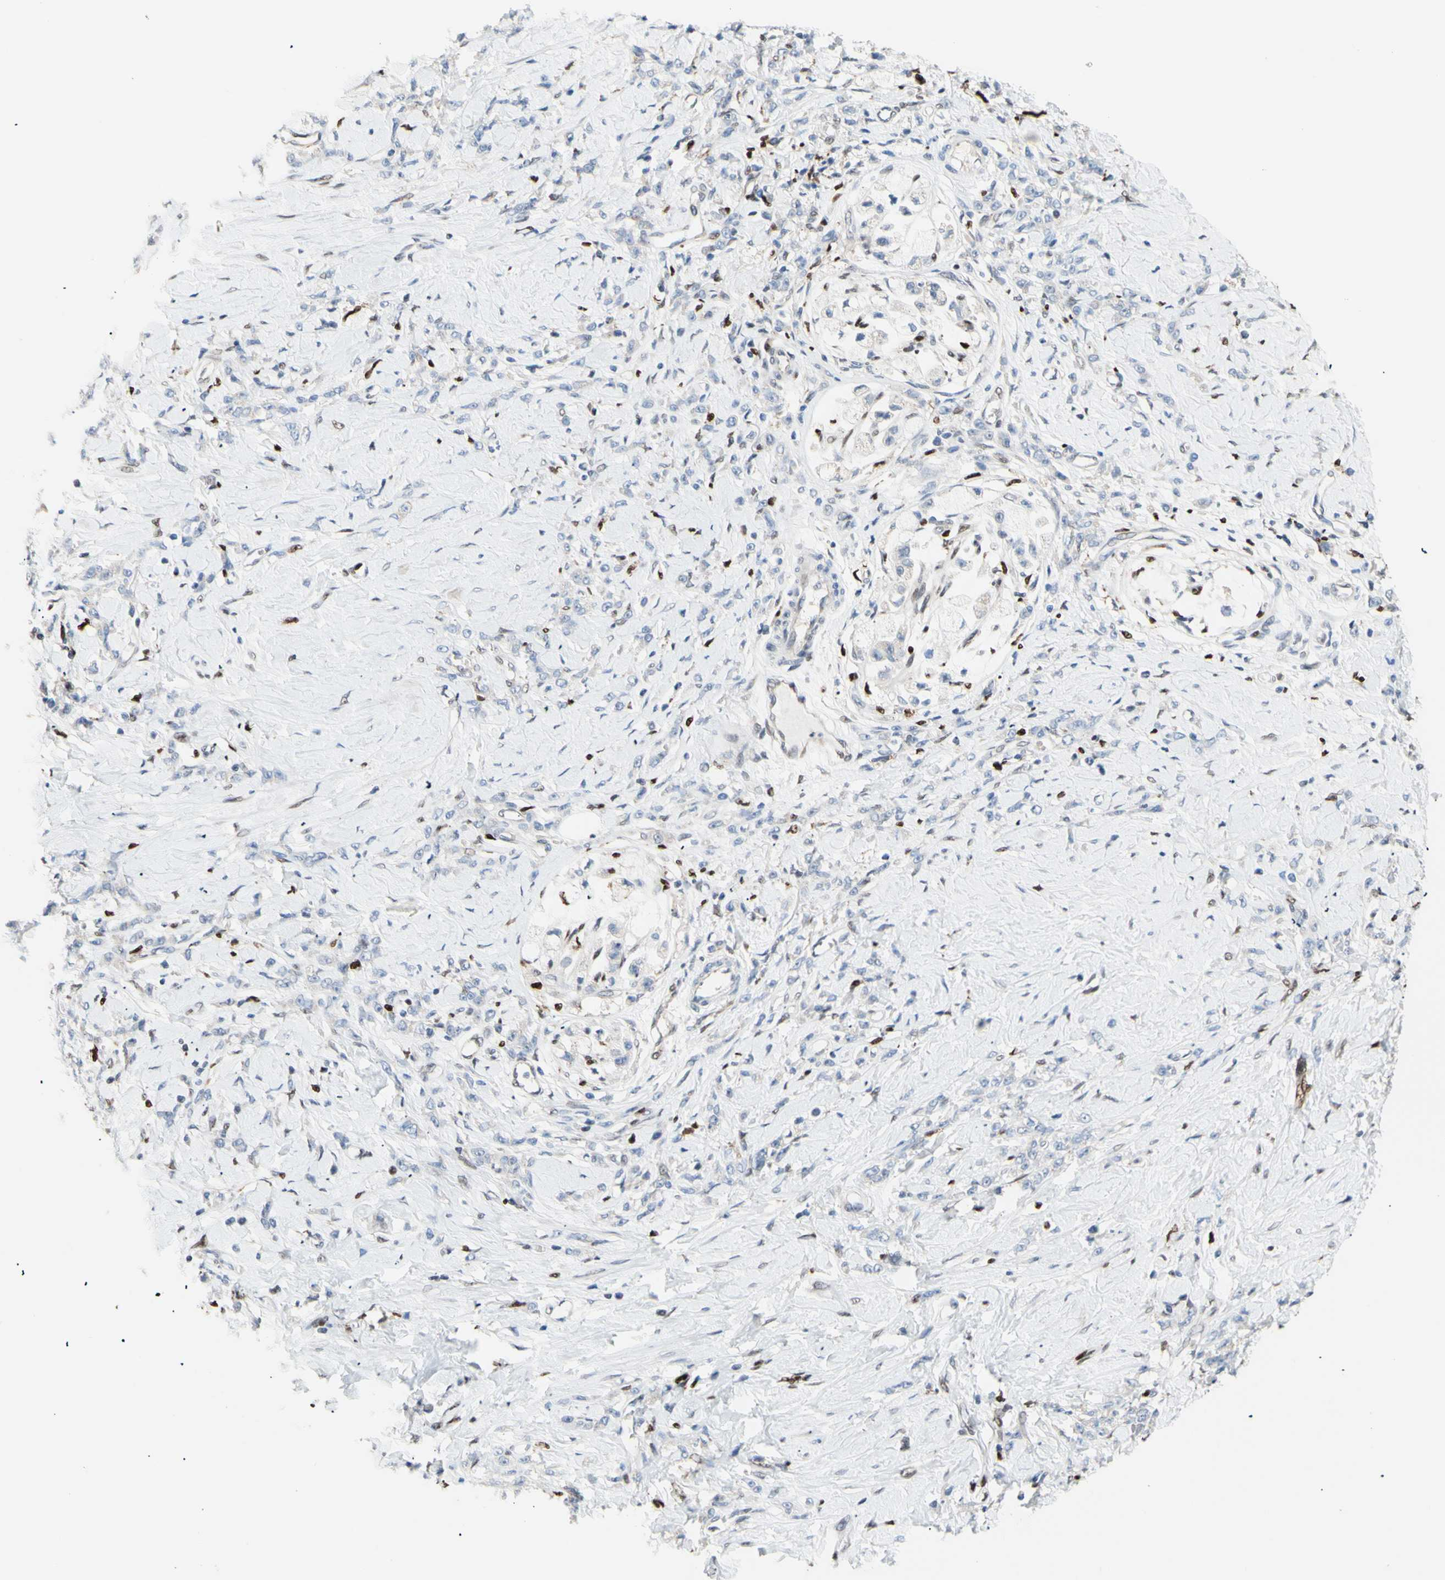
{"staining": {"intensity": "negative", "quantity": "none", "location": "none"}, "tissue": "stomach cancer", "cell_type": "Tumor cells", "image_type": "cancer", "snomed": [{"axis": "morphology", "description": "Adenocarcinoma, NOS"}, {"axis": "topography", "description": "Stomach"}], "caption": "An IHC image of stomach adenocarcinoma is shown. There is no staining in tumor cells of stomach adenocarcinoma.", "gene": "EED", "patient": {"sex": "male", "age": 82}}